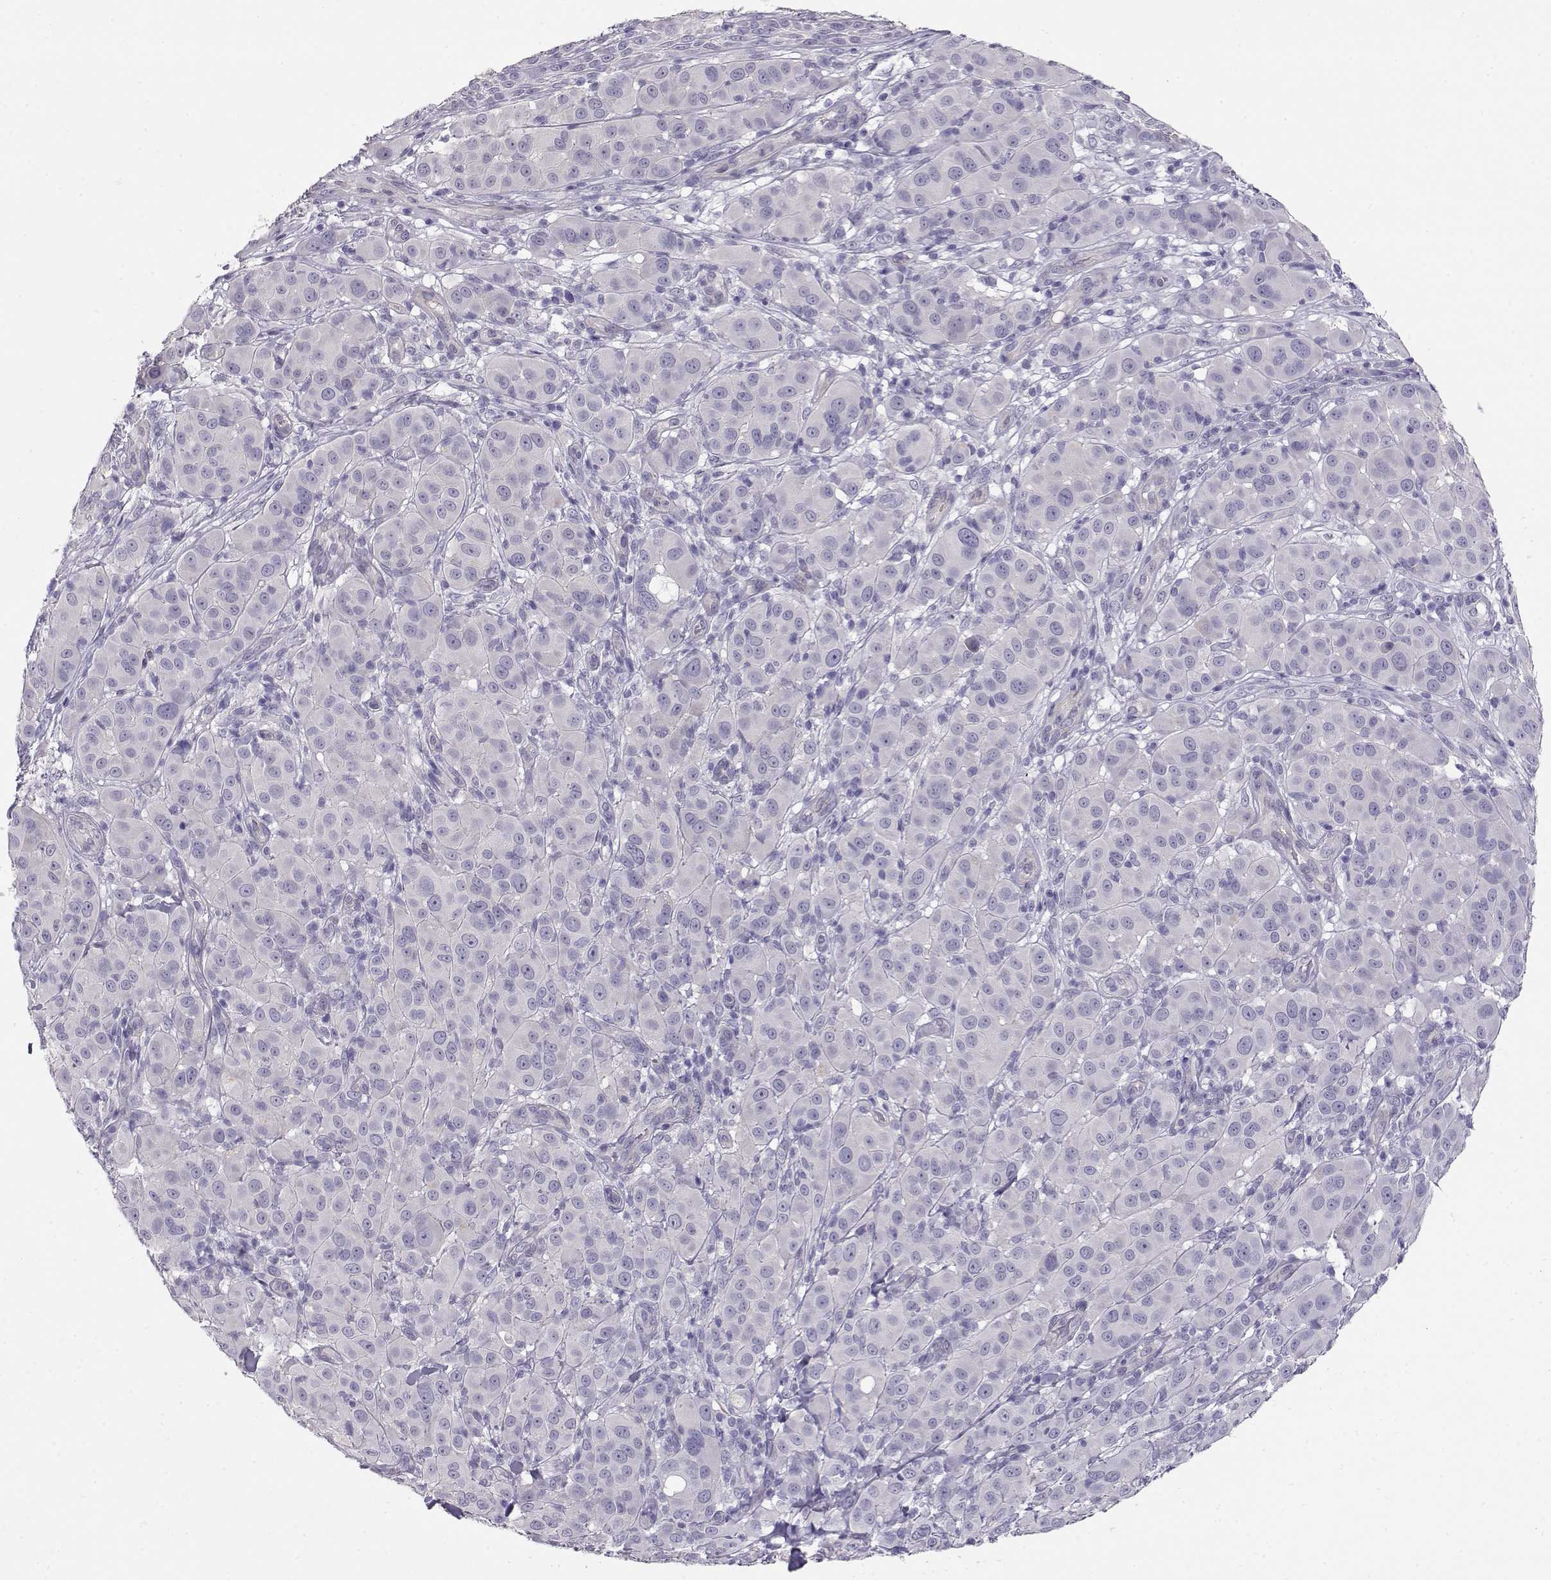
{"staining": {"intensity": "negative", "quantity": "none", "location": "none"}, "tissue": "melanoma", "cell_type": "Tumor cells", "image_type": "cancer", "snomed": [{"axis": "morphology", "description": "Malignant melanoma, NOS"}, {"axis": "topography", "description": "Skin"}], "caption": "High power microscopy histopathology image of an immunohistochemistry micrograph of malignant melanoma, revealing no significant staining in tumor cells.", "gene": "ENDOU", "patient": {"sex": "female", "age": 87}}